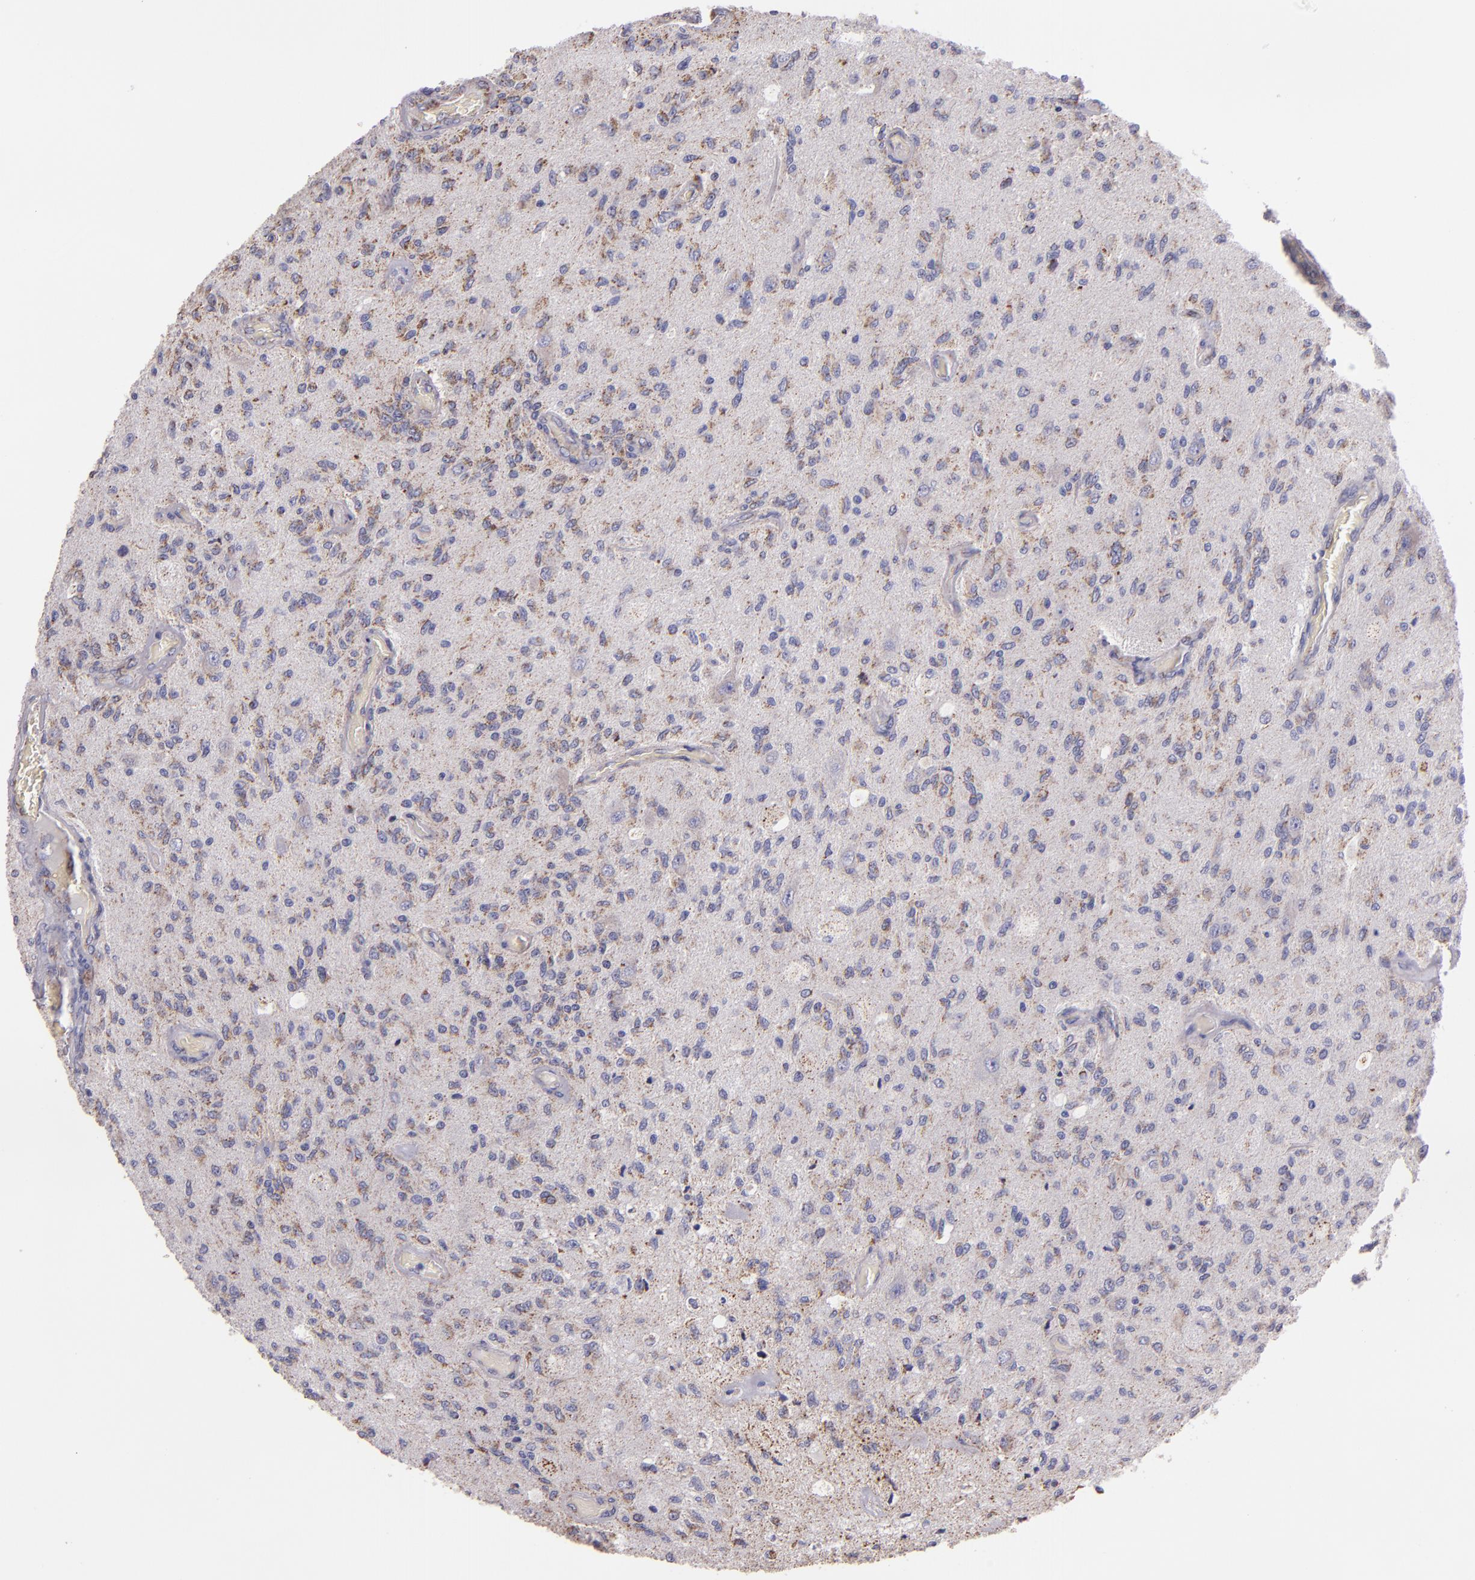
{"staining": {"intensity": "moderate", "quantity": ">75%", "location": "cytoplasmic/membranous"}, "tissue": "glioma", "cell_type": "Tumor cells", "image_type": "cancer", "snomed": [{"axis": "morphology", "description": "Normal tissue, NOS"}, {"axis": "morphology", "description": "Glioma, malignant, High grade"}, {"axis": "topography", "description": "Cerebral cortex"}], "caption": "Moderate cytoplasmic/membranous expression is identified in about >75% of tumor cells in malignant glioma (high-grade).", "gene": "HSPD1", "patient": {"sex": "male", "age": 77}}